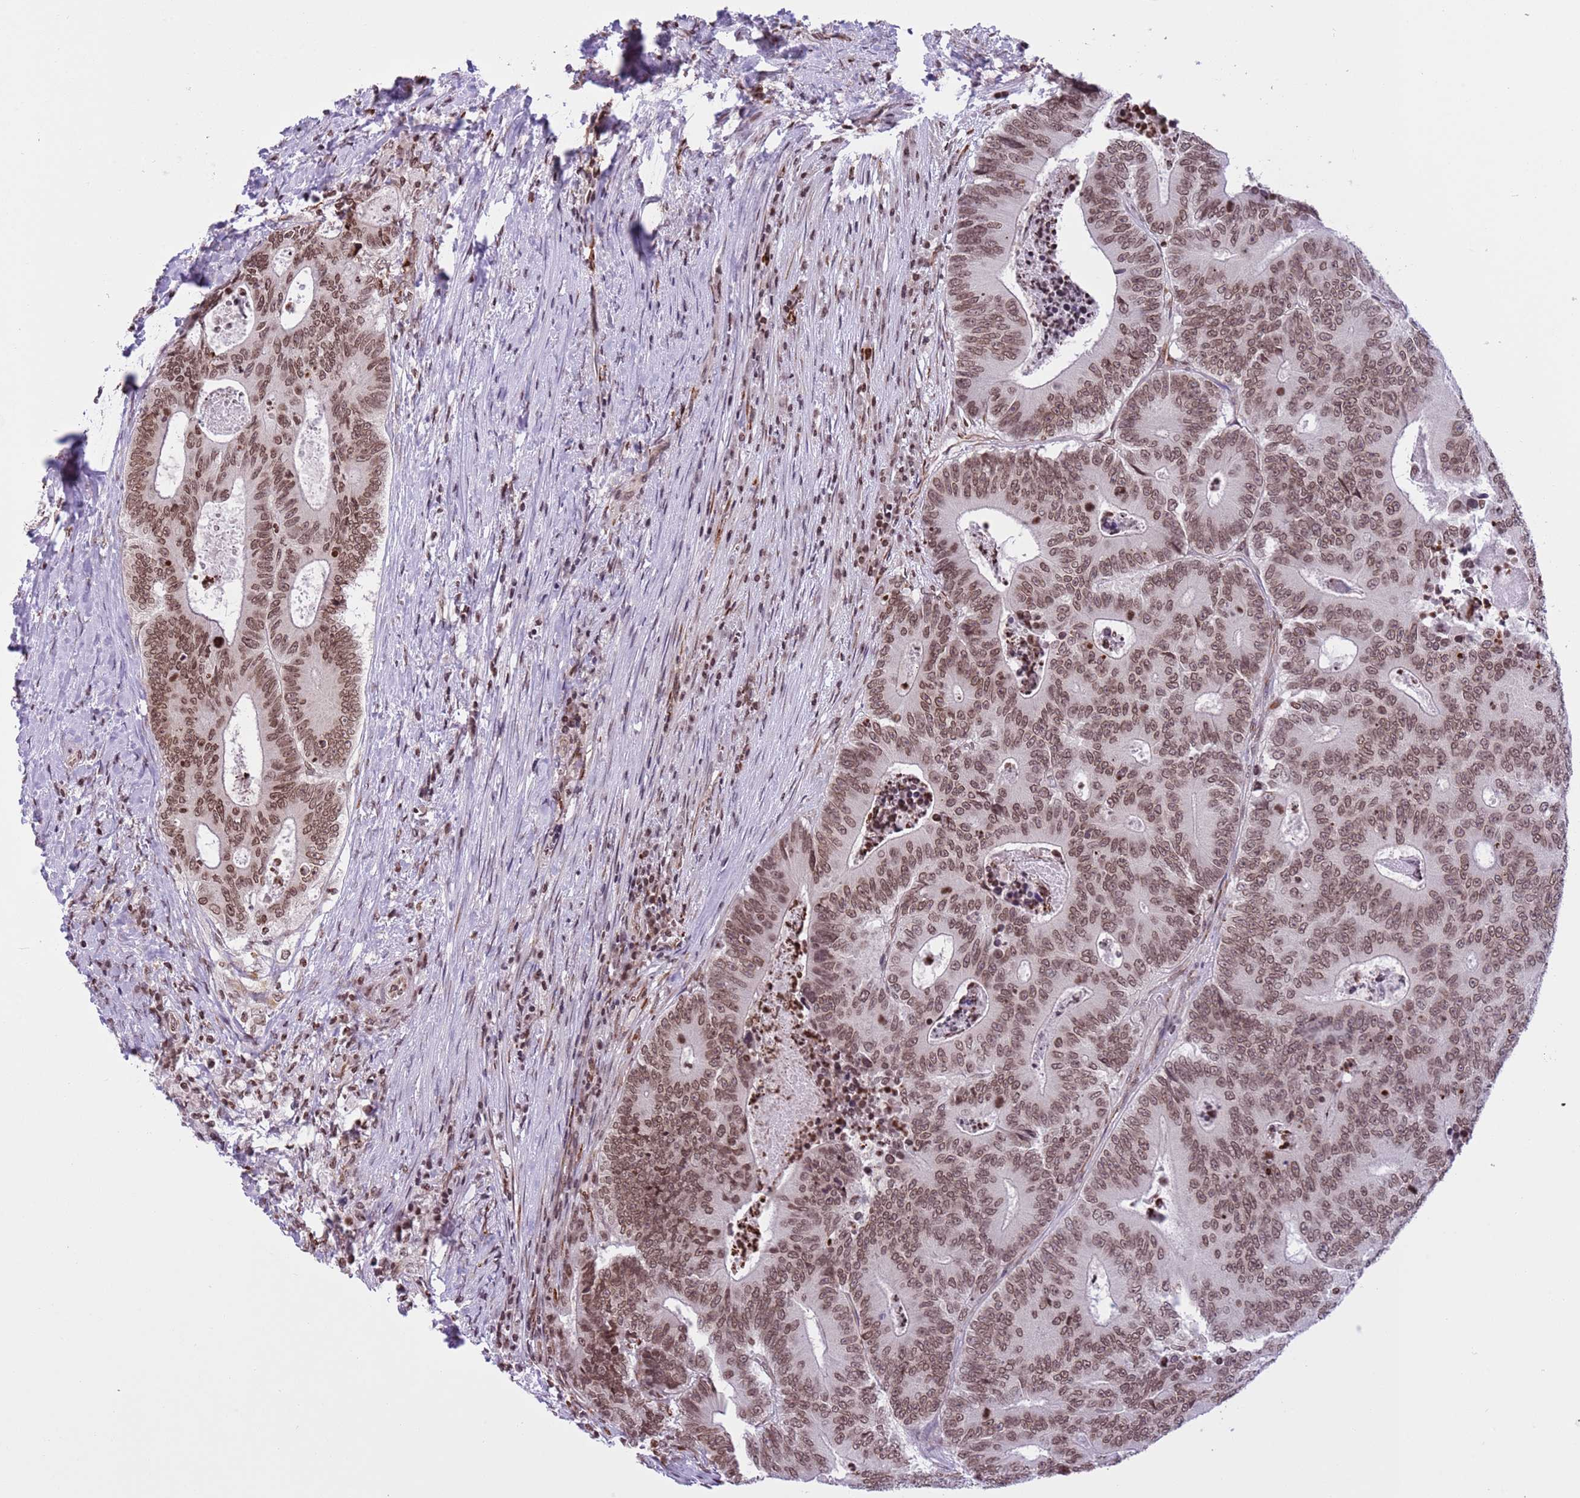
{"staining": {"intensity": "moderate", "quantity": ">75%", "location": "nuclear"}, "tissue": "colorectal cancer", "cell_type": "Tumor cells", "image_type": "cancer", "snomed": [{"axis": "morphology", "description": "Adenocarcinoma, NOS"}, {"axis": "topography", "description": "Colon"}], "caption": "A histopathology image showing moderate nuclear expression in approximately >75% of tumor cells in colorectal cancer (adenocarcinoma), as visualized by brown immunohistochemical staining.", "gene": "NRIP1", "patient": {"sex": "male", "age": 83}}